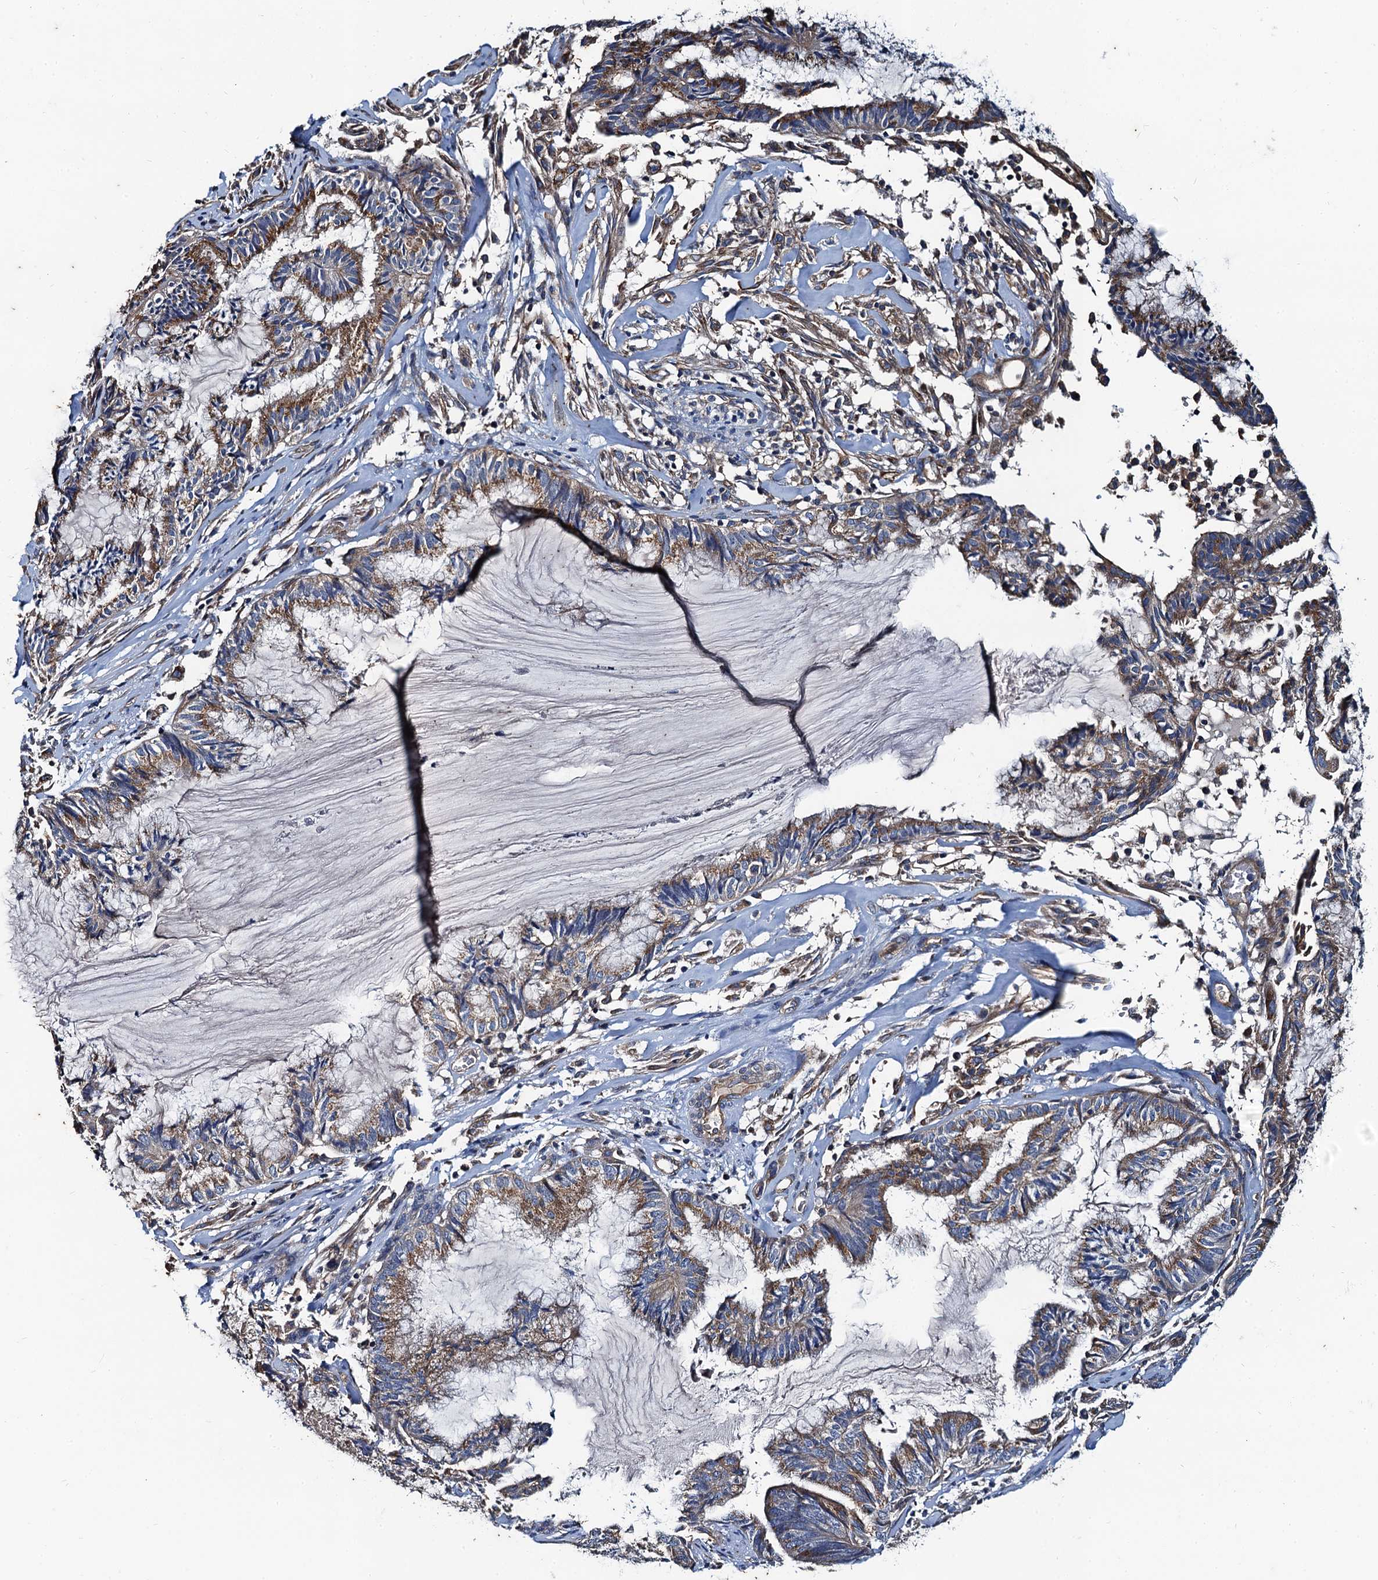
{"staining": {"intensity": "moderate", "quantity": ">75%", "location": "cytoplasmic/membranous"}, "tissue": "endometrial cancer", "cell_type": "Tumor cells", "image_type": "cancer", "snomed": [{"axis": "morphology", "description": "Adenocarcinoma, NOS"}, {"axis": "topography", "description": "Endometrium"}], "caption": "A high-resolution histopathology image shows IHC staining of adenocarcinoma (endometrial), which exhibits moderate cytoplasmic/membranous expression in approximately >75% of tumor cells. (Stains: DAB (3,3'-diaminobenzidine) in brown, nuclei in blue, Microscopy: brightfield microscopy at high magnification).", "gene": "NGRN", "patient": {"sex": "female", "age": 86}}